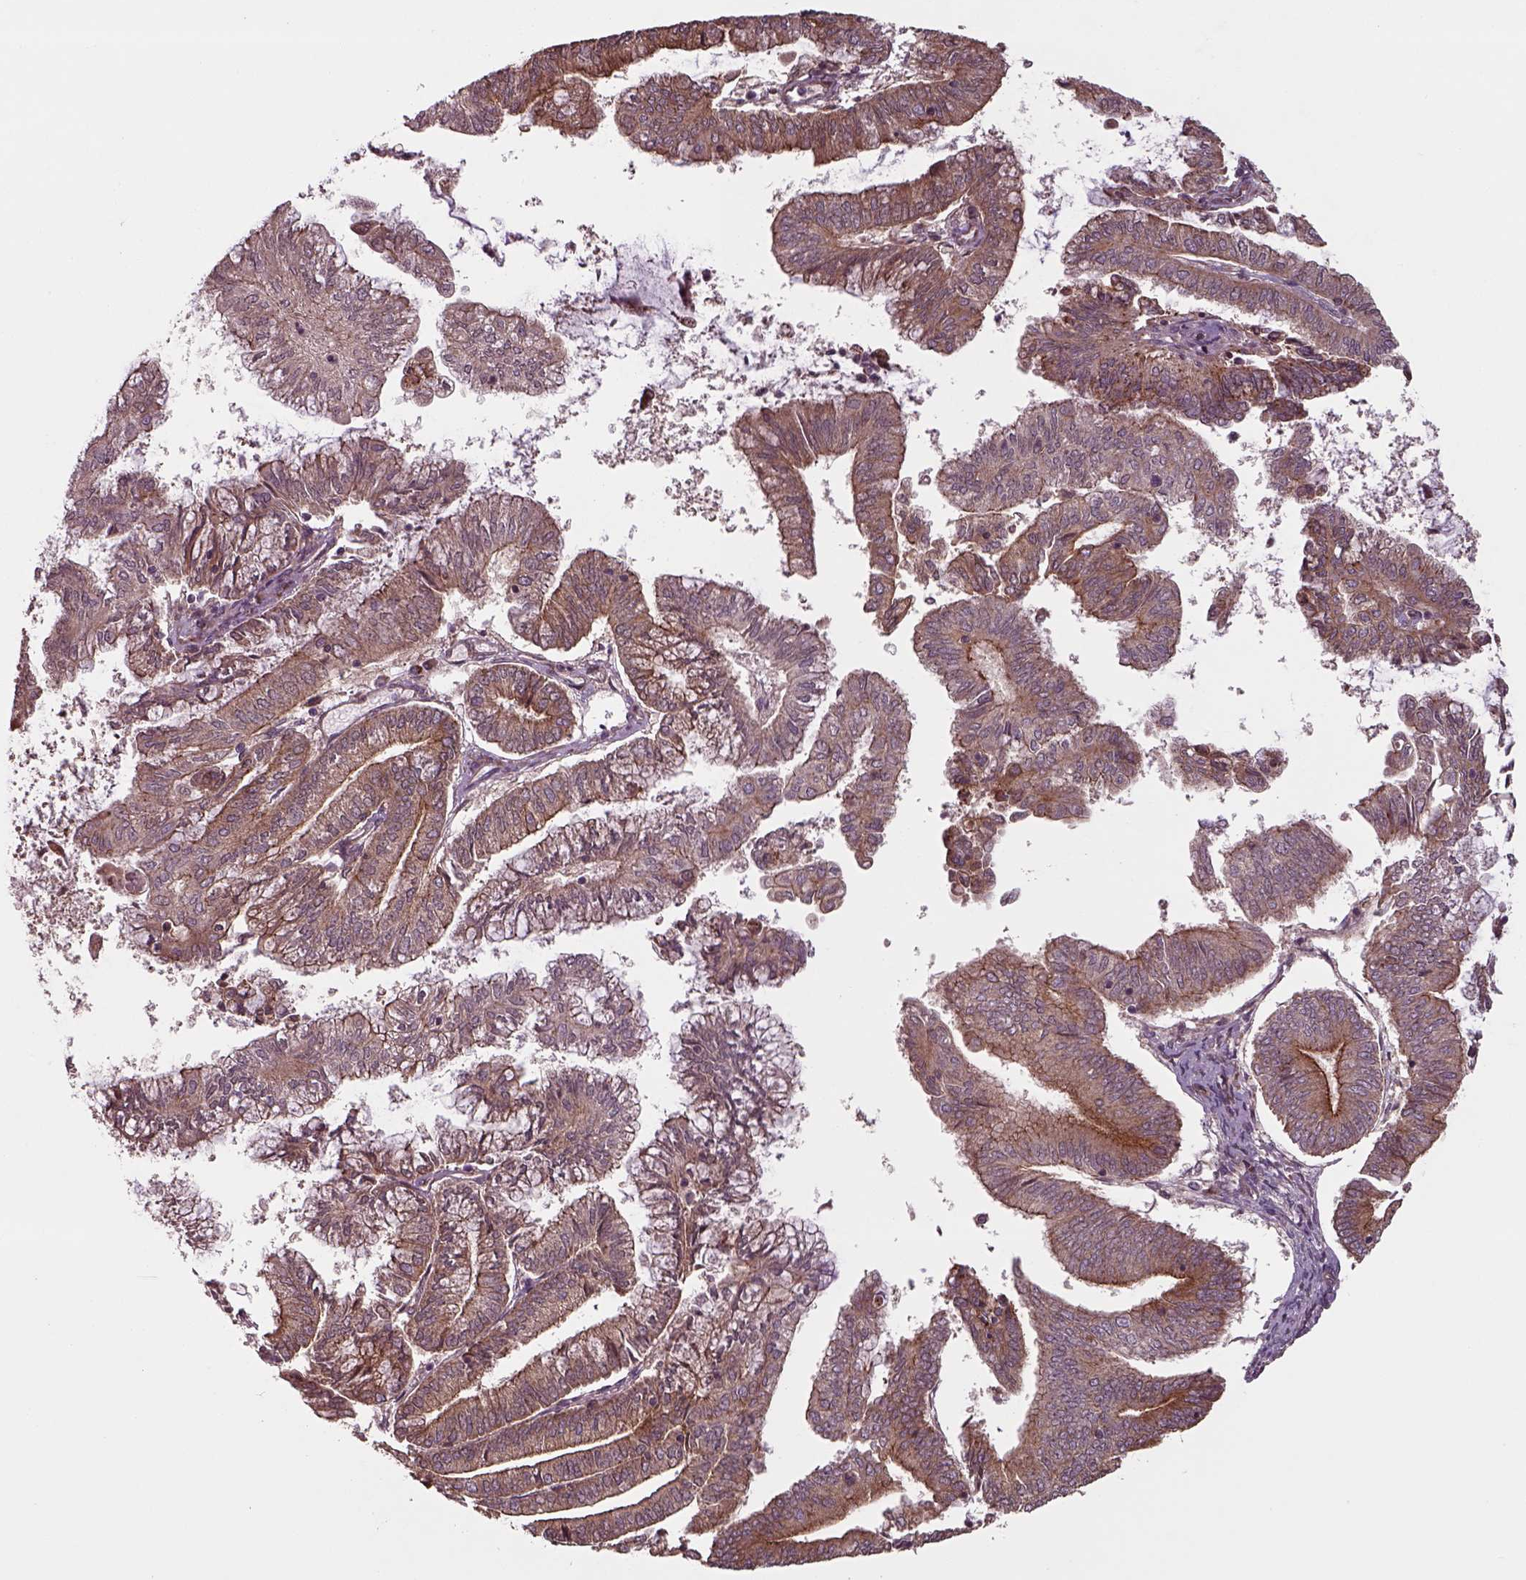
{"staining": {"intensity": "moderate", "quantity": ">75%", "location": "cytoplasmic/membranous"}, "tissue": "endometrial cancer", "cell_type": "Tumor cells", "image_type": "cancer", "snomed": [{"axis": "morphology", "description": "Adenocarcinoma, NOS"}, {"axis": "topography", "description": "Endometrium"}], "caption": "DAB immunohistochemical staining of human adenocarcinoma (endometrial) reveals moderate cytoplasmic/membranous protein staining in approximately >75% of tumor cells.", "gene": "CHMP3", "patient": {"sex": "female", "age": 55}}